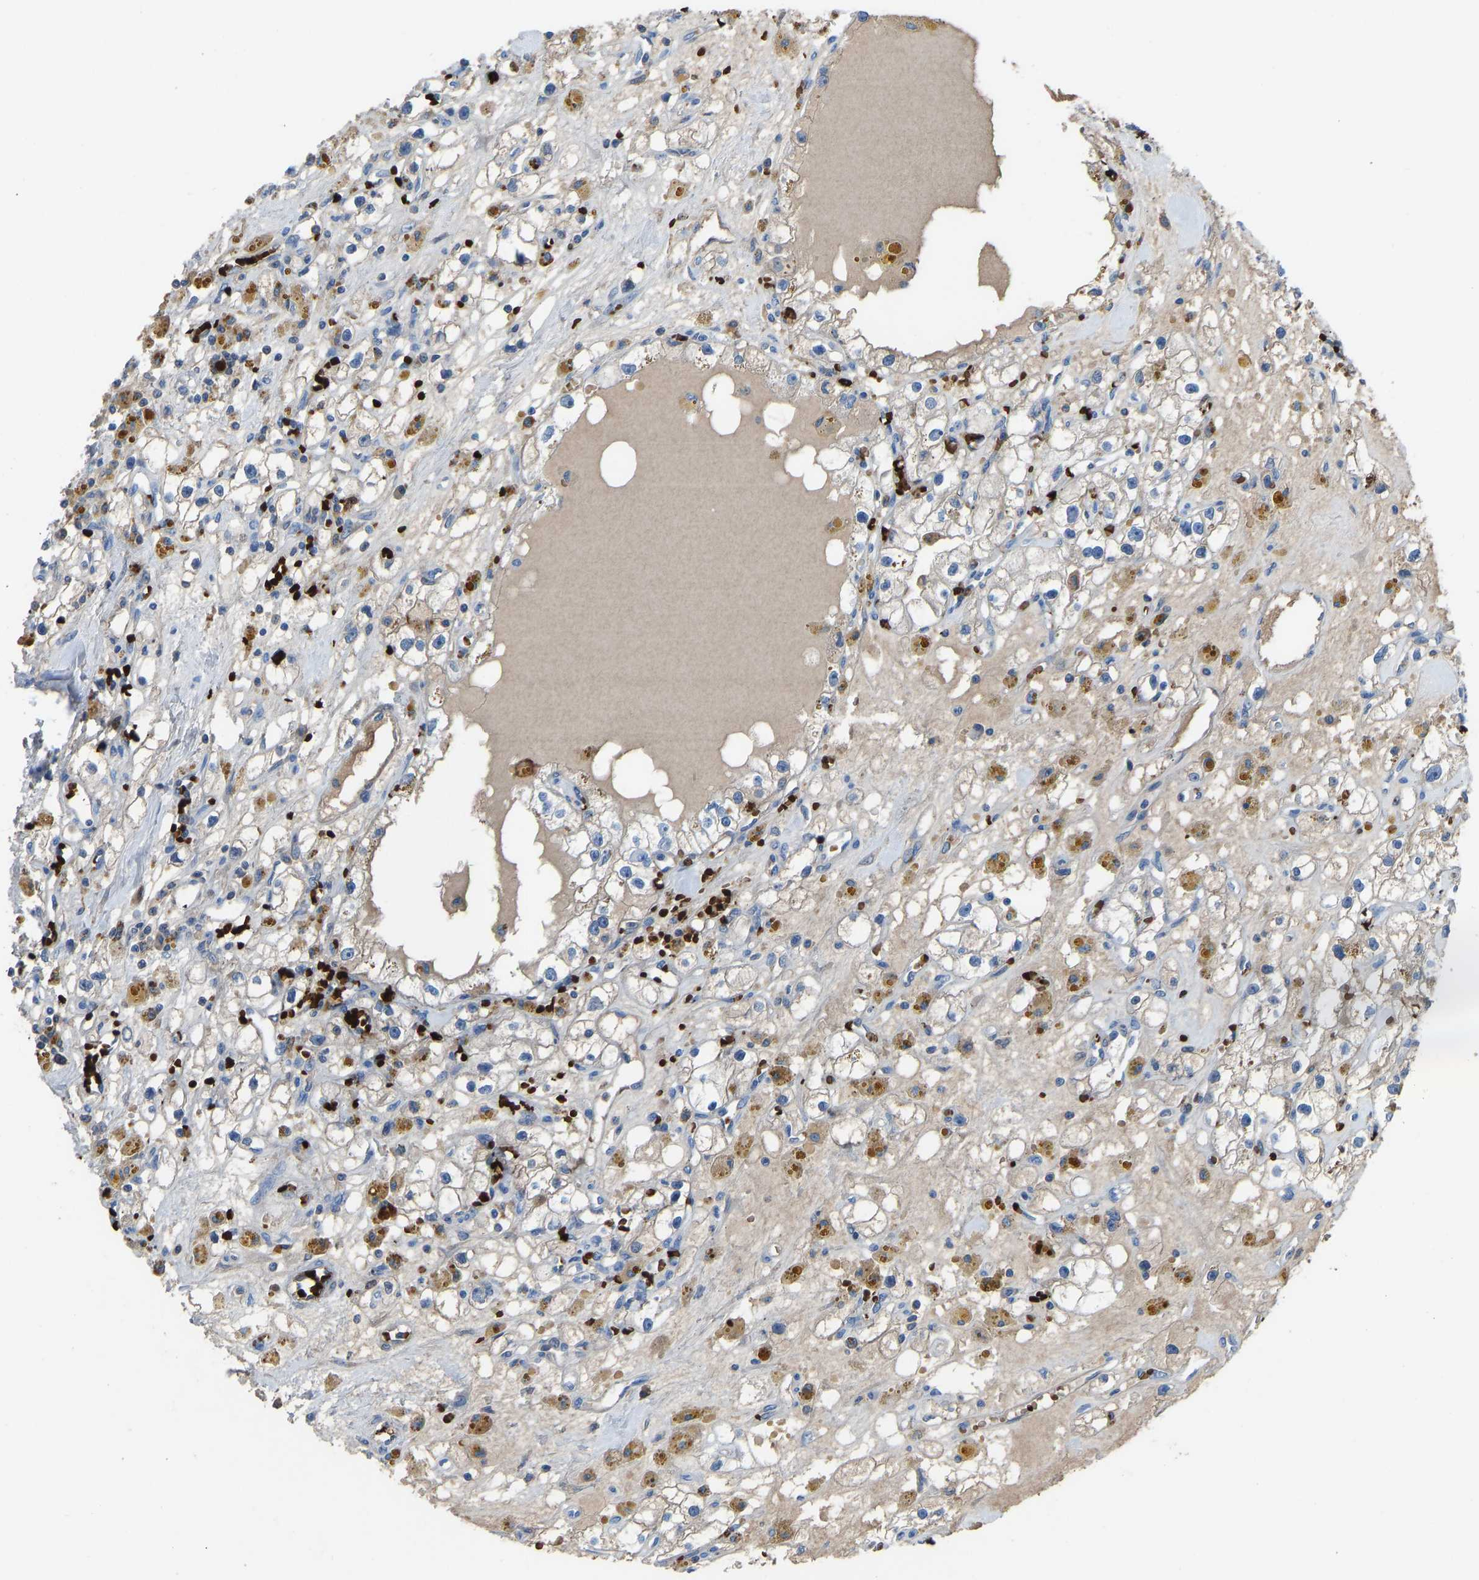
{"staining": {"intensity": "weak", "quantity": "<25%", "location": "cytoplasmic/membranous"}, "tissue": "renal cancer", "cell_type": "Tumor cells", "image_type": "cancer", "snomed": [{"axis": "morphology", "description": "Adenocarcinoma, NOS"}, {"axis": "topography", "description": "Kidney"}], "caption": "Human renal cancer stained for a protein using immunohistochemistry exhibits no staining in tumor cells.", "gene": "PIGS", "patient": {"sex": "male", "age": 56}}